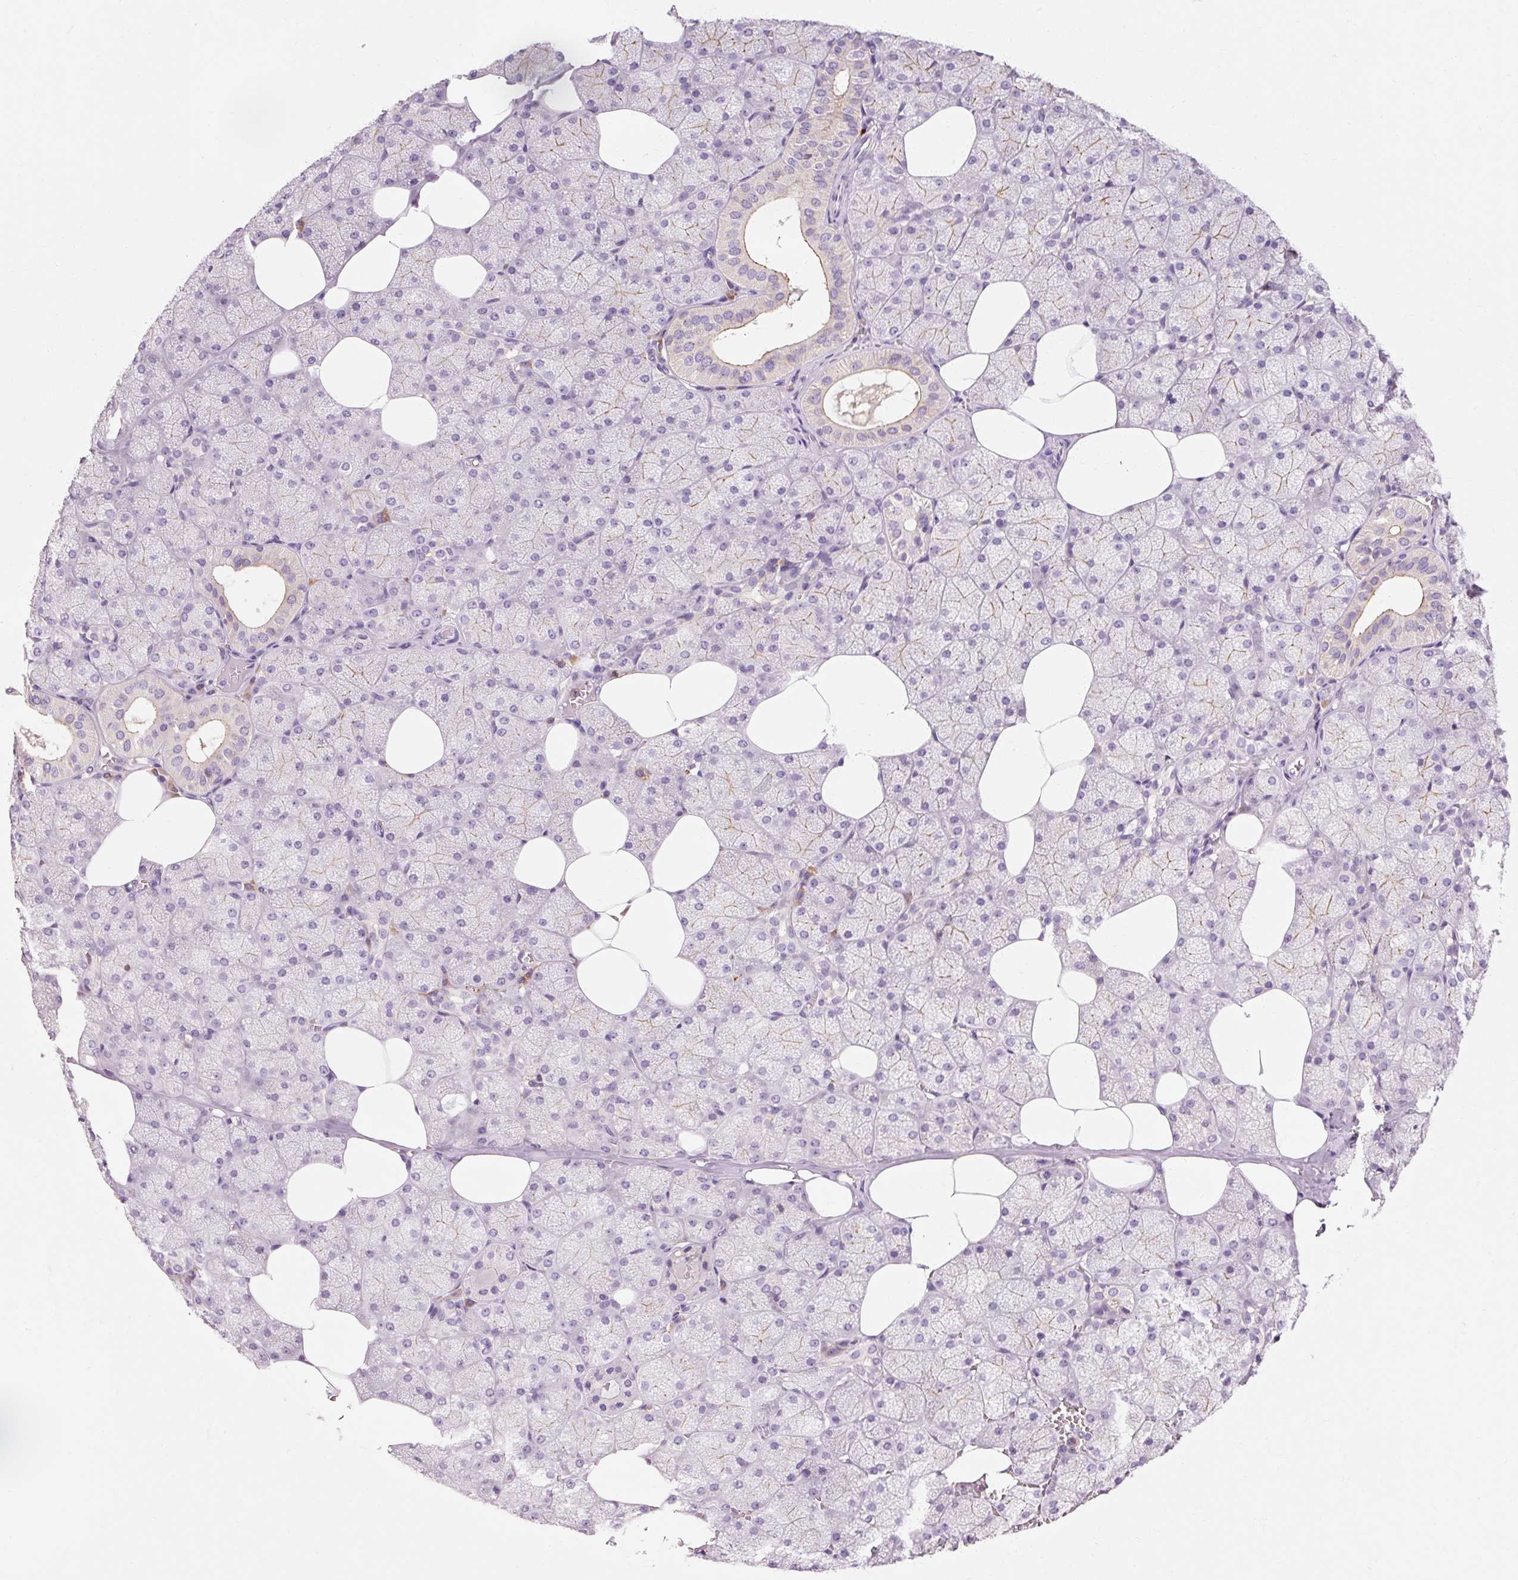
{"staining": {"intensity": "strong", "quantity": "<25%", "location": "cytoplasmic/membranous"}, "tissue": "salivary gland", "cell_type": "Glandular cells", "image_type": "normal", "snomed": [{"axis": "morphology", "description": "Normal tissue, NOS"}, {"axis": "topography", "description": "Salivary gland"}, {"axis": "topography", "description": "Peripheral nerve tissue"}], "caption": "The micrograph displays immunohistochemical staining of unremarkable salivary gland. There is strong cytoplasmic/membranous staining is seen in approximately <25% of glandular cells.", "gene": "OR8K1", "patient": {"sex": "male", "age": 38}}